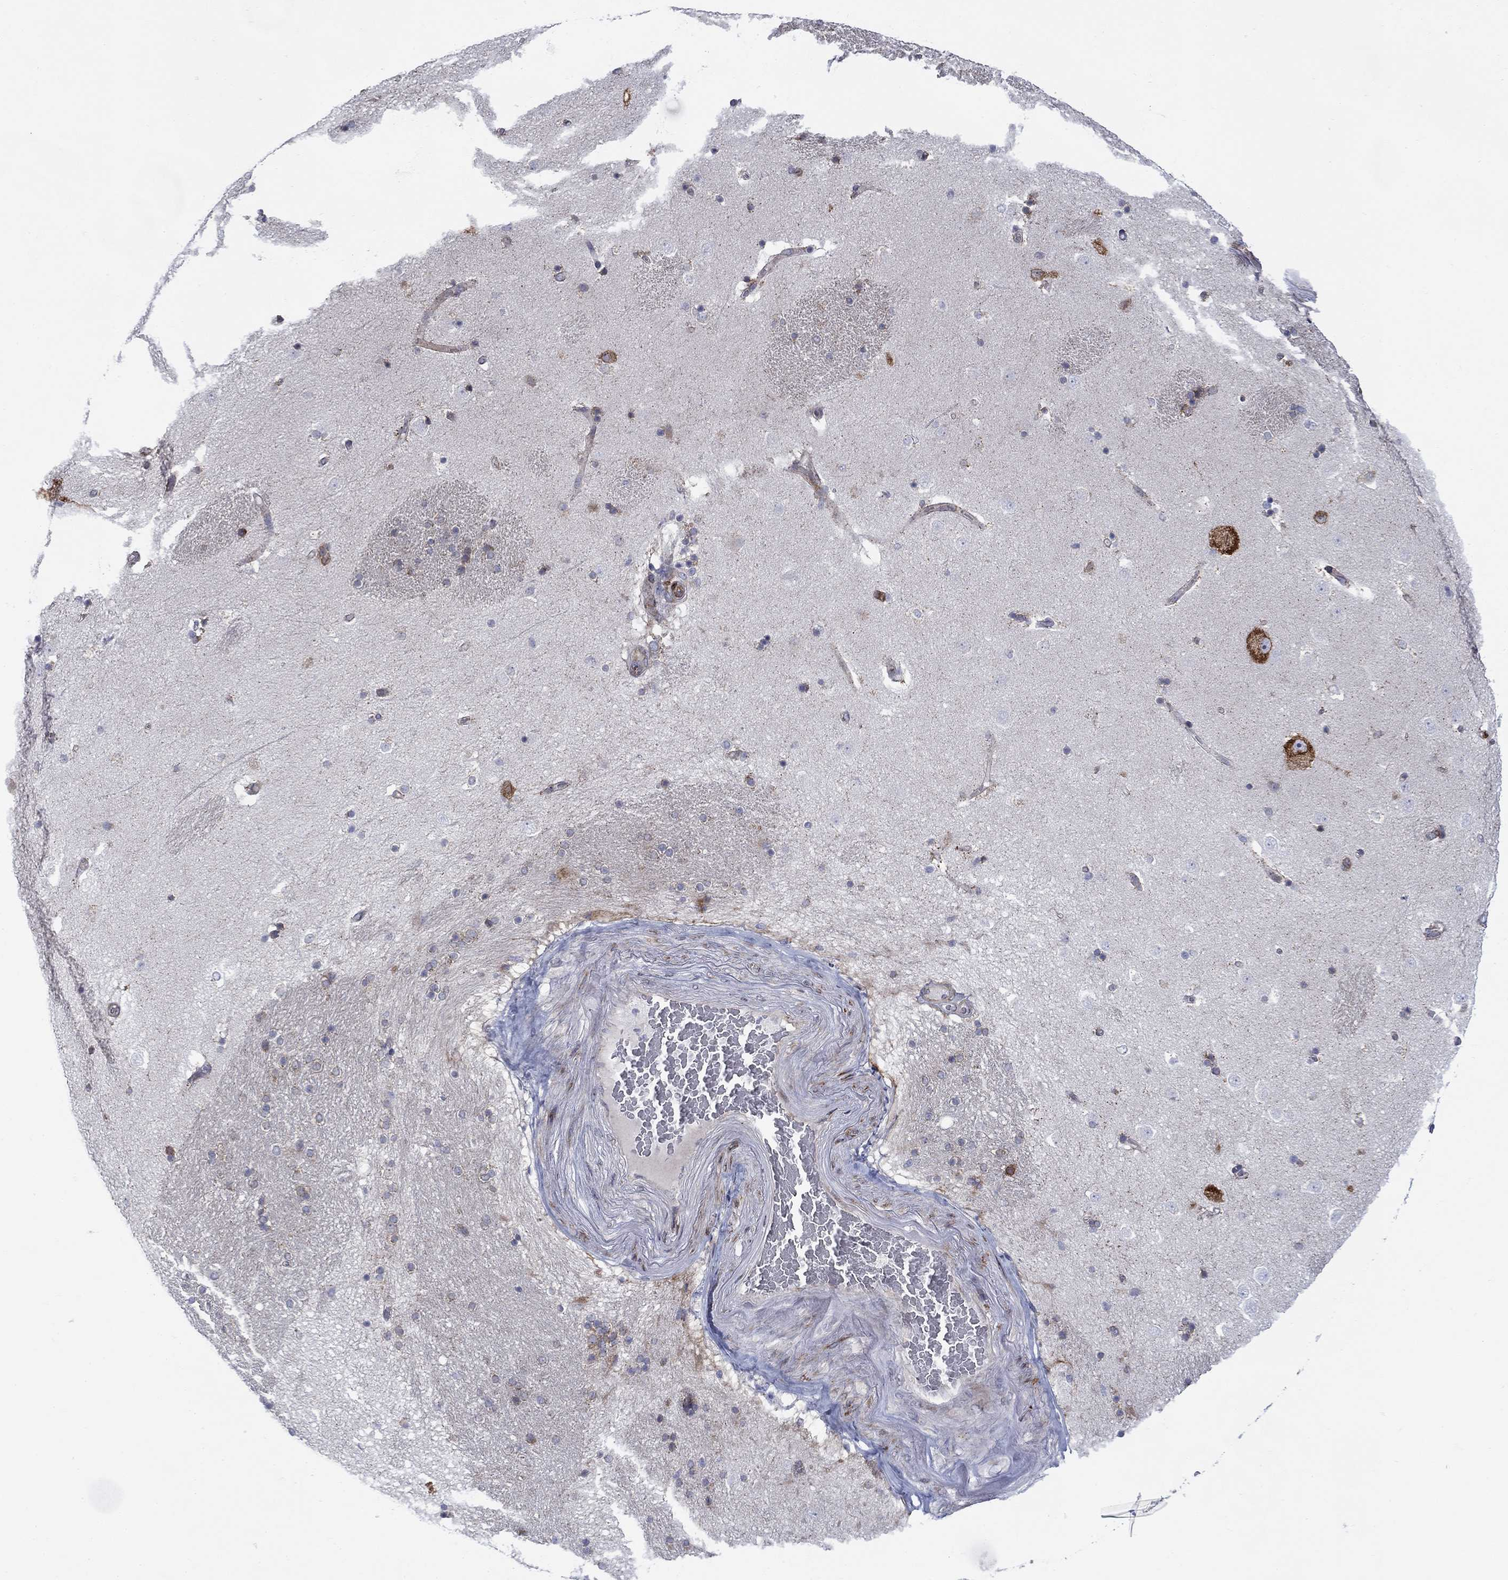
{"staining": {"intensity": "strong", "quantity": "<25%", "location": "cytoplasmic/membranous"}, "tissue": "caudate", "cell_type": "Glial cells", "image_type": "normal", "snomed": [{"axis": "morphology", "description": "Normal tissue, NOS"}, {"axis": "topography", "description": "Lateral ventricle wall"}], "caption": "Immunohistochemical staining of normal caudate demonstrates medium levels of strong cytoplasmic/membranous positivity in approximately <25% of glial cells.", "gene": "FXR1", "patient": {"sex": "male", "age": 51}}